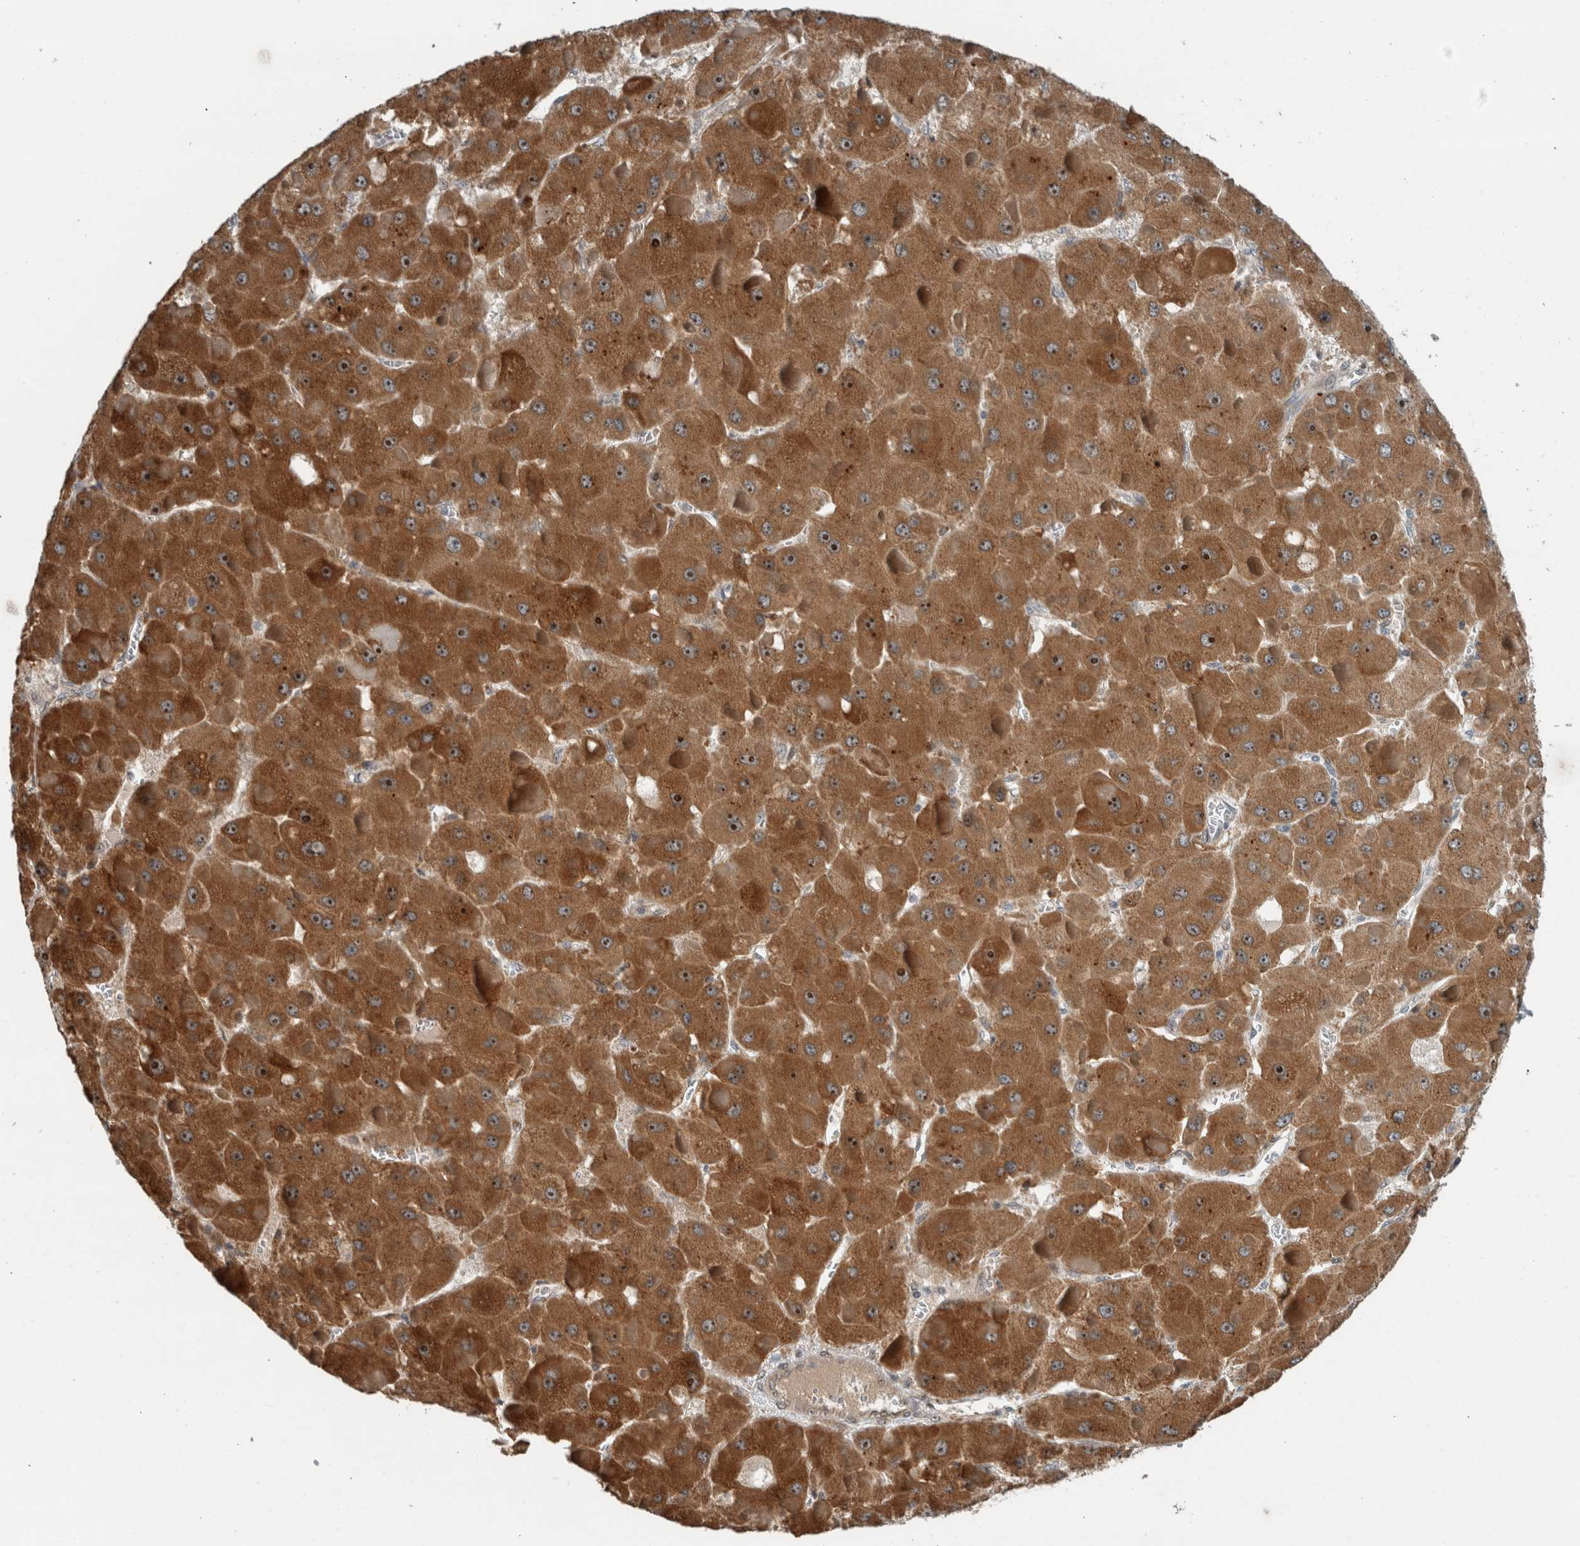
{"staining": {"intensity": "strong", "quantity": ">75%", "location": "cytoplasmic/membranous,nuclear"}, "tissue": "liver cancer", "cell_type": "Tumor cells", "image_type": "cancer", "snomed": [{"axis": "morphology", "description": "Carcinoma, Hepatocellular, NOS"}, {"axis": "topography", "description": "Liver"}], "caption": "The histopathology image demonstrates a brown stain indicating the presence of a protein in the cytoplasmic/membranous and nuclear of tumor cells in hepatocellular carcinoma (liver).", "gene": "GPR137B", "patient": {"sex": "female", "age": 73}}